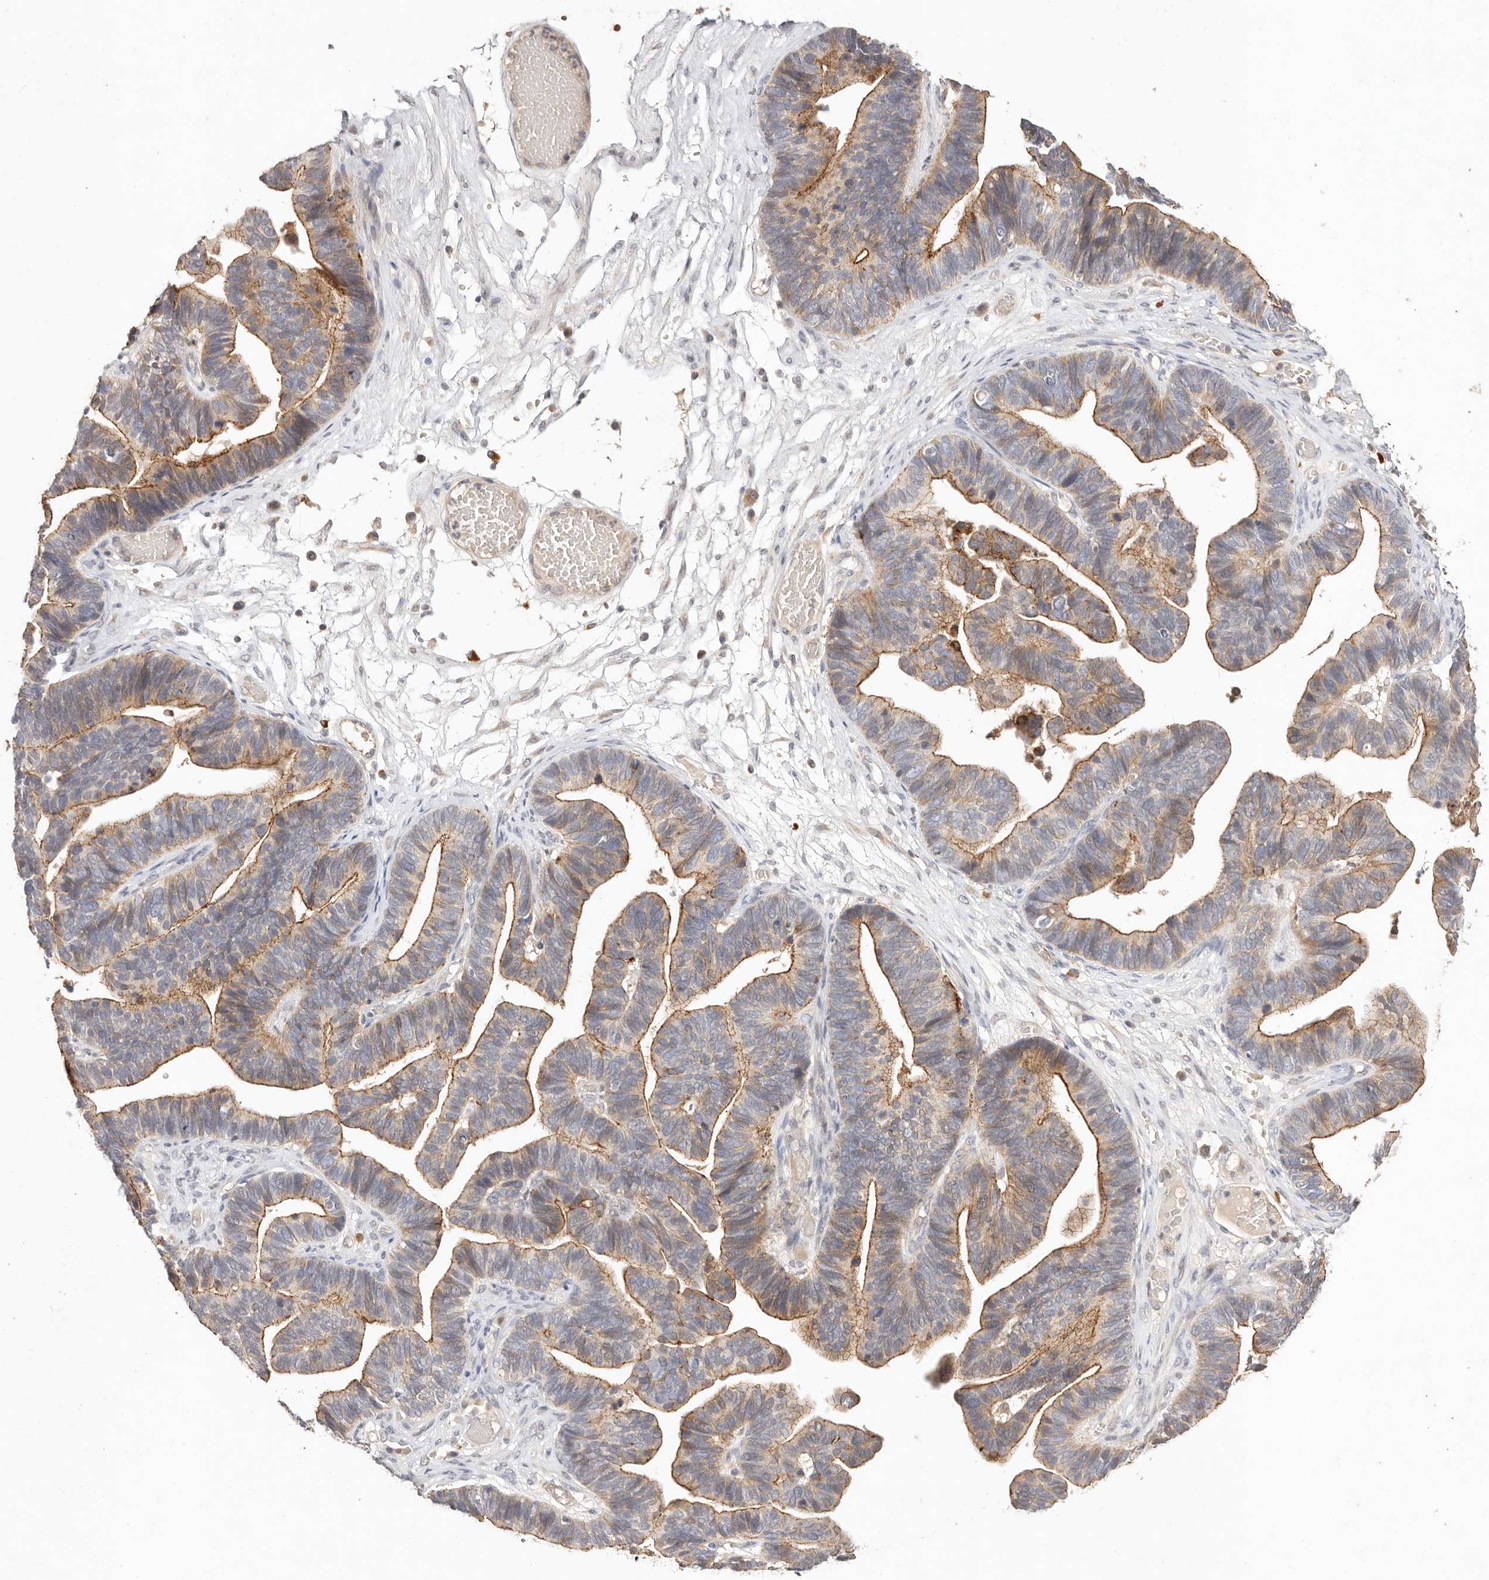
{"staining": {"intensity": "moderate", "quantity": "25%-75%", "location": "cytoplasmic/membranous"}, "tissue": "ovarian cancer", "cell_type": "Tumor cells", "image_type": "cancer", "snomed": [{"axis": "morphology", "description": "Cystadenocarcinoma, serous, NOS"}, {"axis": "topography", "description": "Ovary"}], "caption": "DAB (3,3'-diaminobenzidine) immunohistochemical staining of human ovarian cancer reveals moderate cytoplasmic/membranous protein staining in approximately 25%-75% of tumor cells.", "gene": "CXADR", "patient": {"sex": "female", "age": 56}}